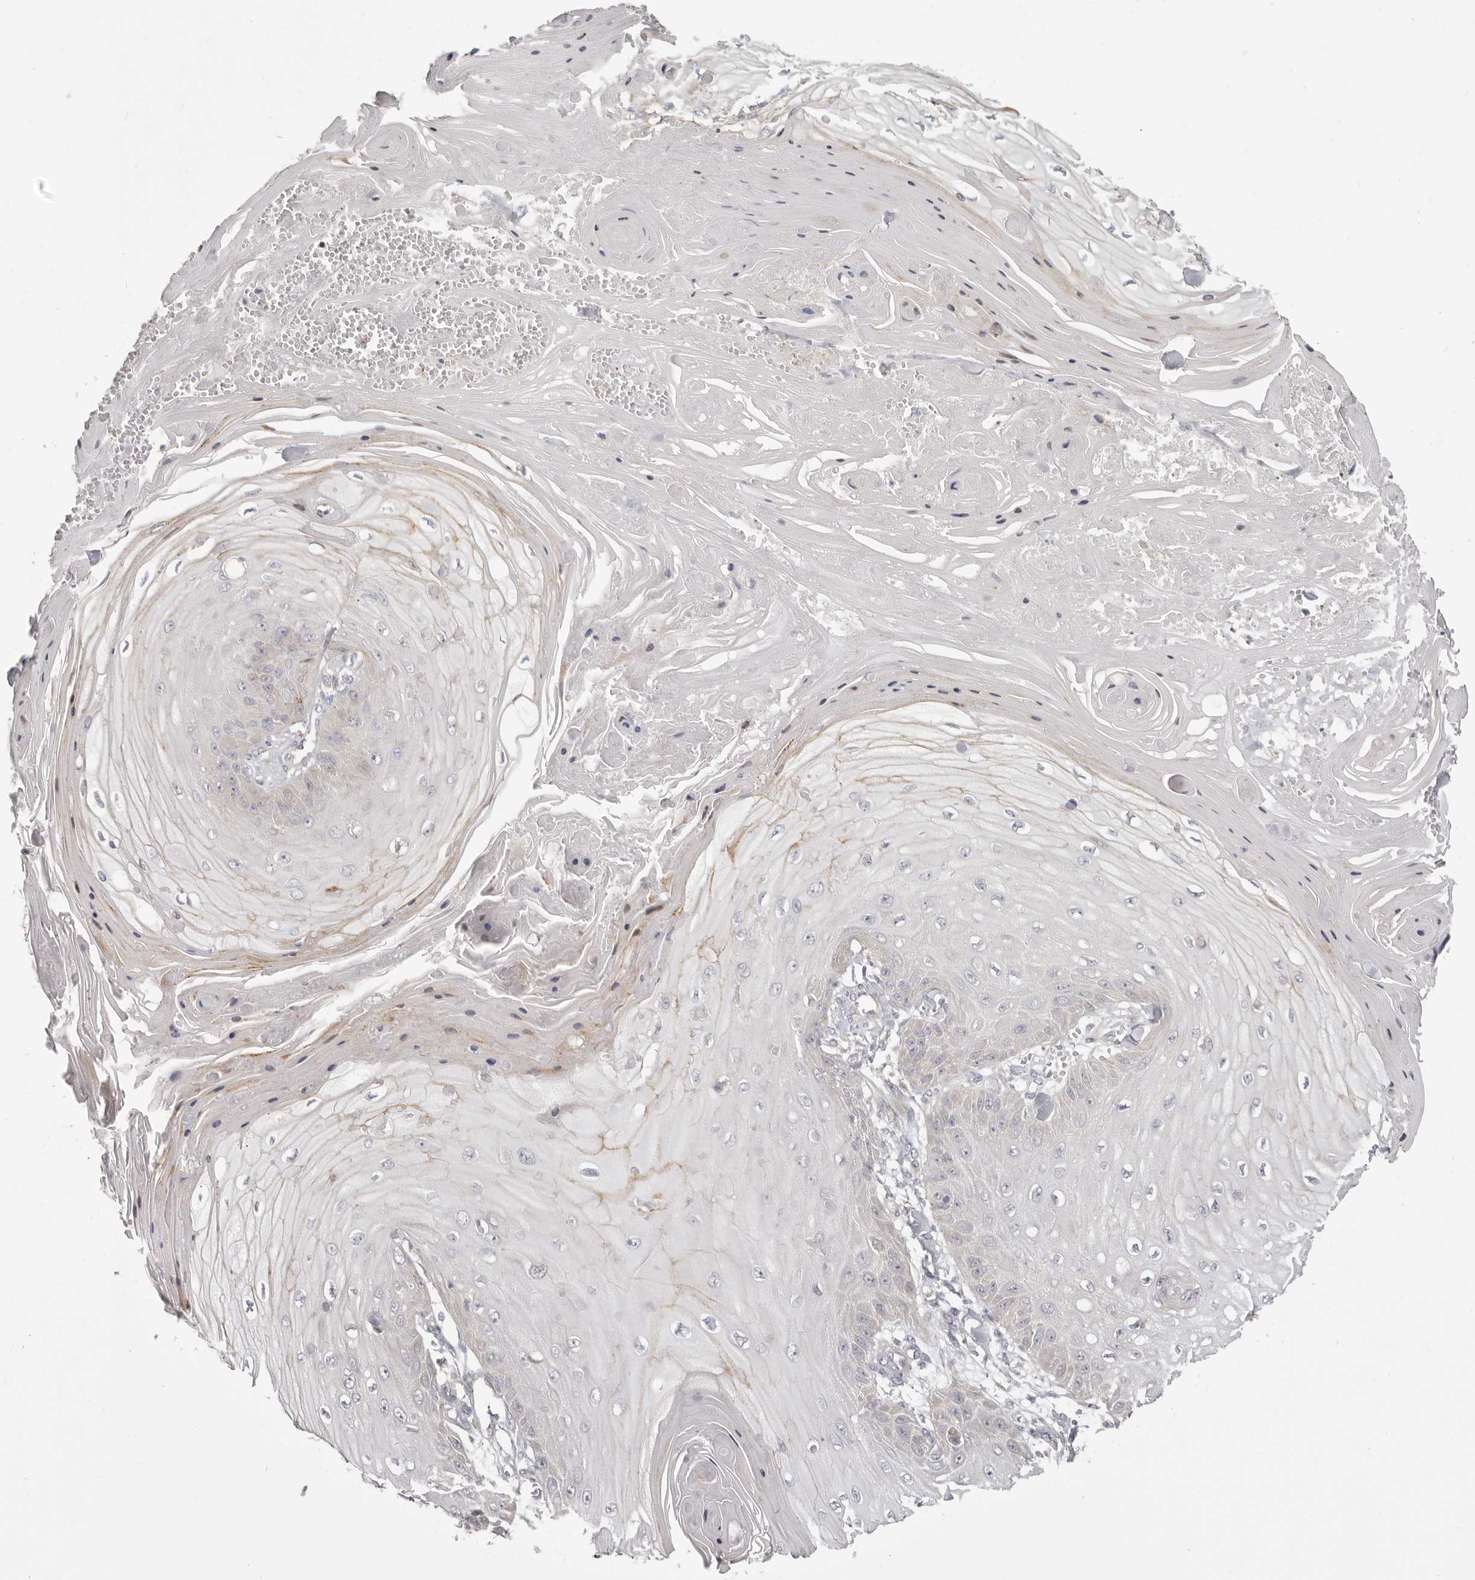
{"staining": {"intensity": "negative", "quantity": "none", "location": "none"}, "tissue": "skin cancer", "cell_type": "Tumor cells", "image_type": "cancer", "snomed": [{"axis": "morphology", "description": "Squamous cell carcinoma, NOS"}, {"axis": "topography", "description": "Skin"}], "caption": "The immunohistochemistry (IHC) histopathology image has no significant positivity in tumor cells of skin squamous cell carcinoma tissue.", "gene": "OTUD3", "patient": {"sex": "male", "age": 74}}